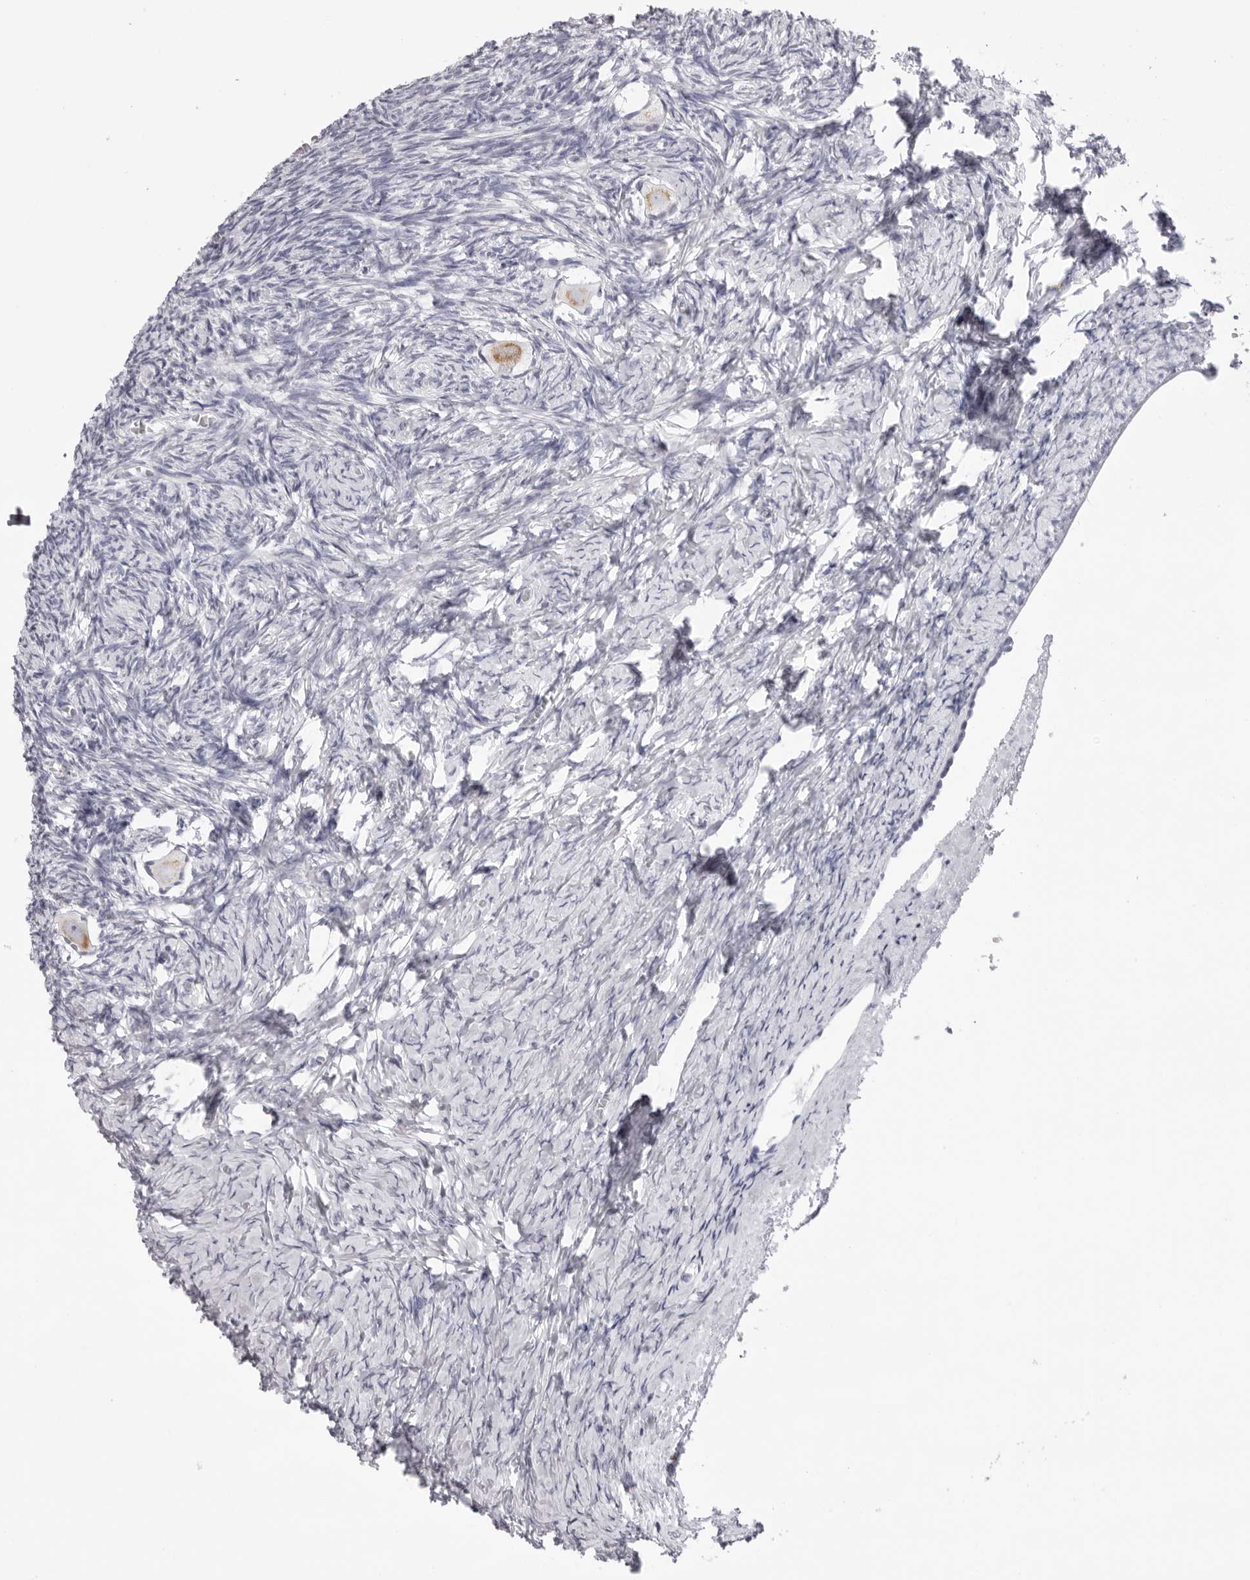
{"staining": {"intensity": "moderate", "quantity": ">75%", "location": "cytoplasmic/membranous"}, "tissue": "ovary", "cell_type": "Follicle cells", "image_type": "normal", "snomed": [{"axis": "morphology", "description": "Normal tissue, NOS"}, {"axis": "topography", "description": "Ovary"}], "caption": "Human ovary stained for a protein (brown) shows moderate cytoplasmic/membranous positive staining in approximately >75% of follicle cells.", "gene": "SMIM2", "patient": {"sex": "female", "age": 27}}